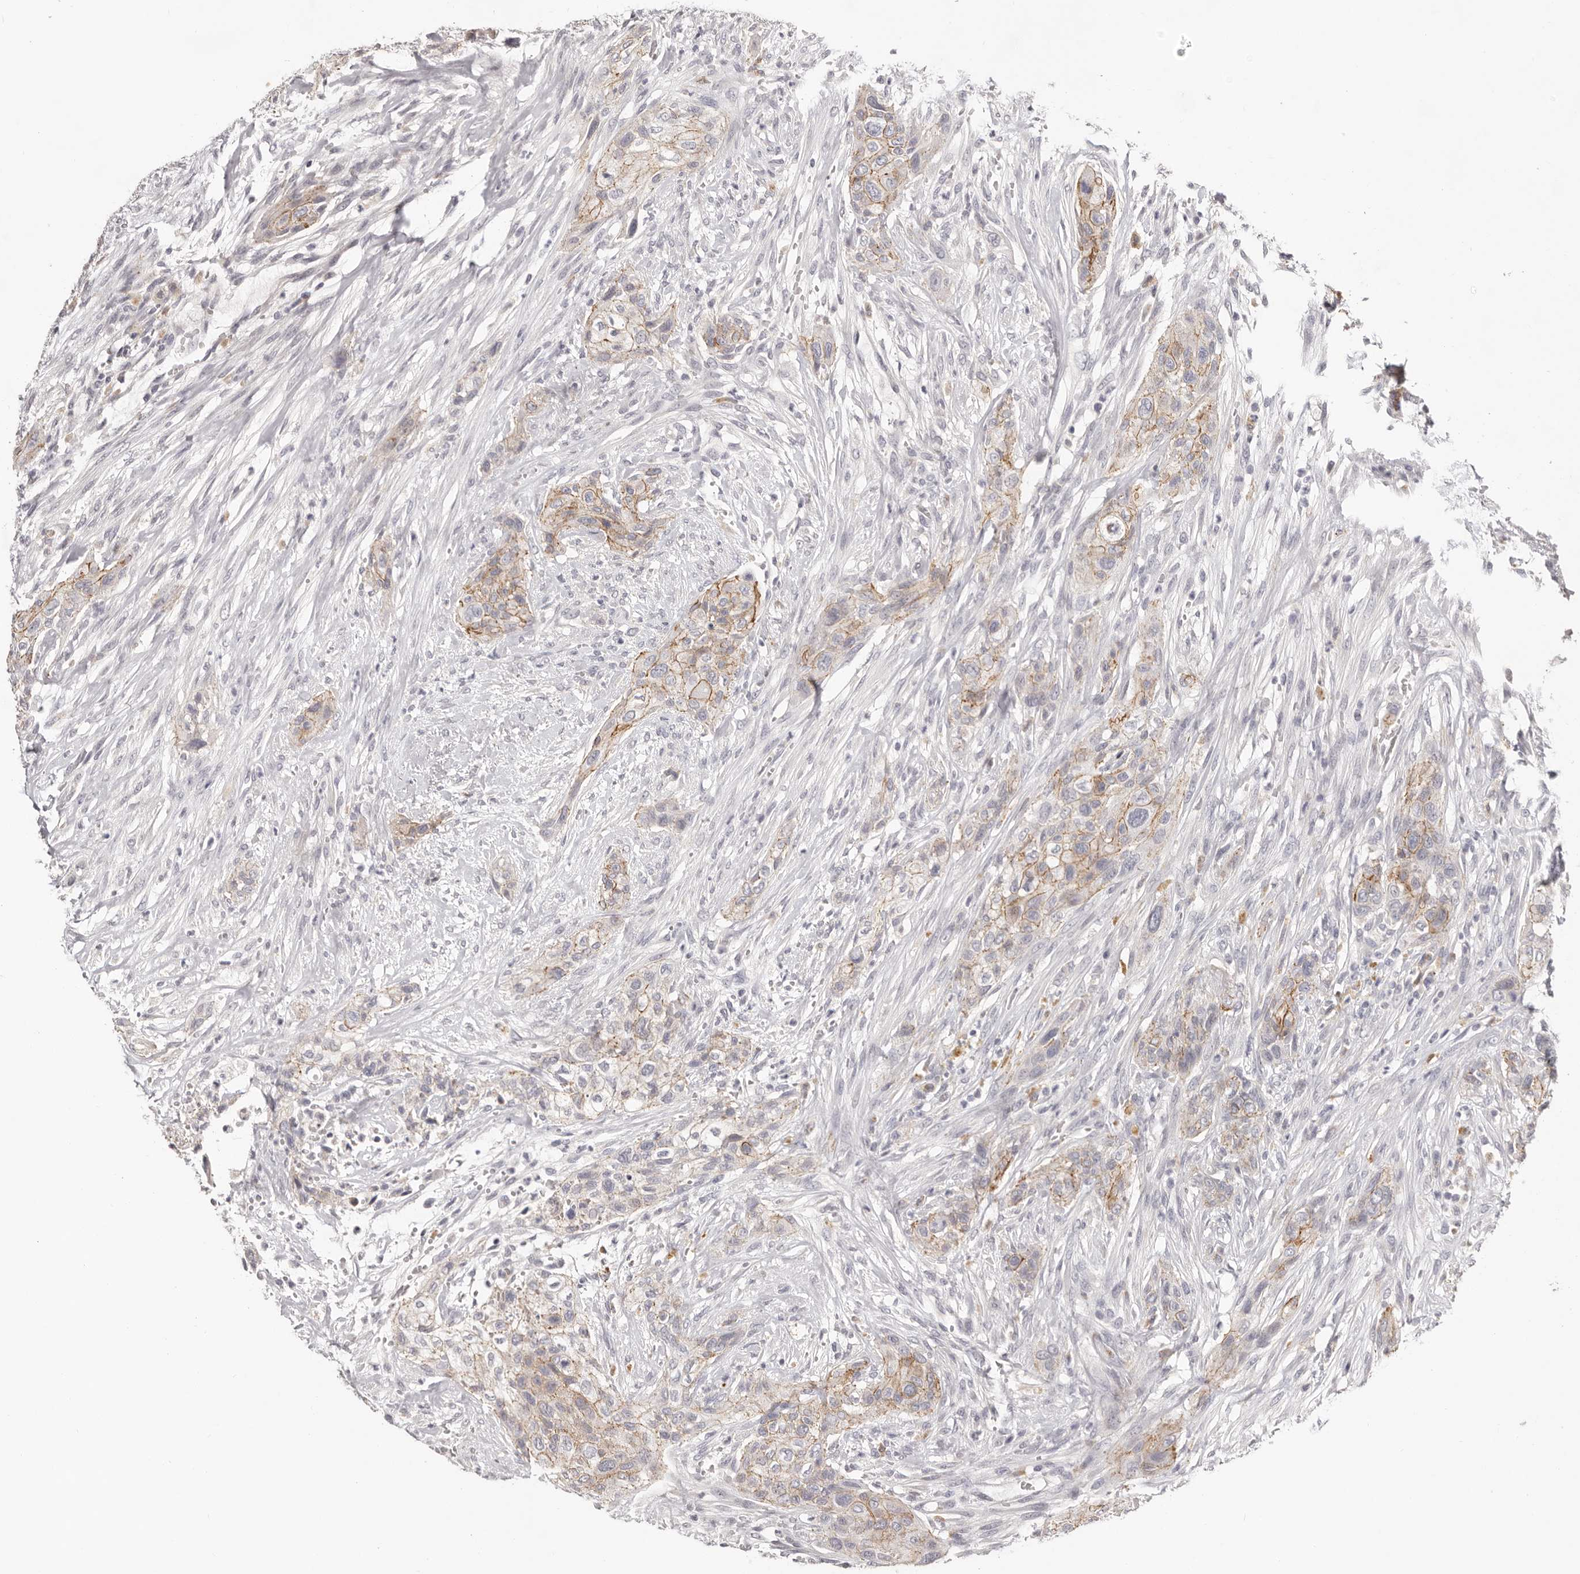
{"staining": {"intensity": "moderate", "quantity": "25%-75%", "location": "cytoplasmic/membranous"}, "tissue": "urothelial cancer", "cell_type": "Tumor cells", "image_type": "cancer", "snomed": [{"axis": "morphology", "description": "Urothelial carcinoma, High grade"}, {"axis": "topography", "description": "Urinary bladder"}], "caption": "Immunohistochemistry (IHC) photomicrograph of neoplastic tissue: human high-grade urothelial carcinoma stained using immunohistochemistry (IHC) exhibits medium levels of moderate protein expression localized specifically in the cytoplasmic/membranous of tumor cells, appearing as a cytoplasmic/membranous brown color.", "gene": "PCDHB6", "patient": {"sex": "male", "age": 35}}